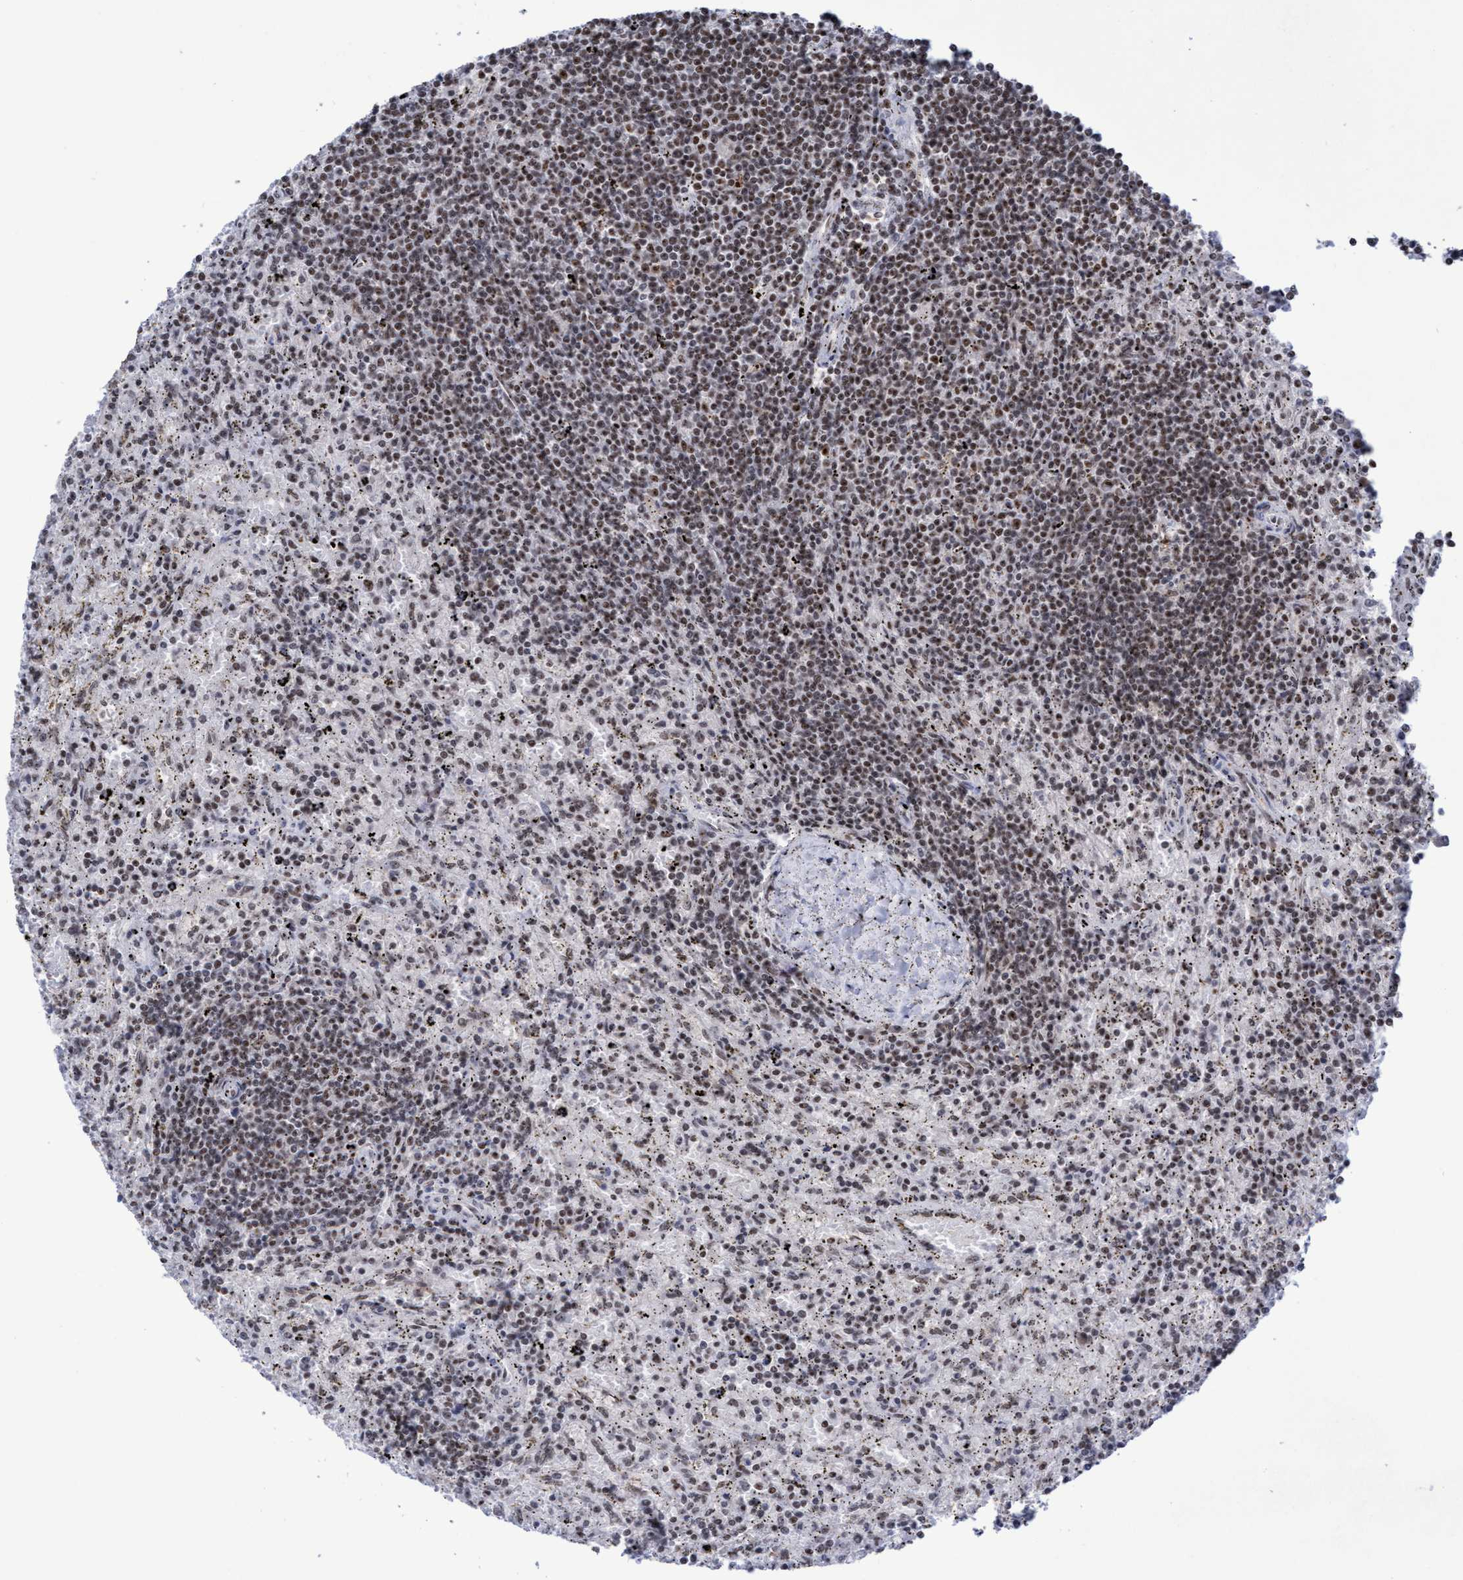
{"staining": {"intensity": "moderate", "quantity": ">75%", "location": "nuclear"}, "tissue": "lymphoma", "cell_type": "Tumor cells", "image_type": "cancer", "snomed": [{"axis": "morphology", "description": "Malignant lymphoma, non-Hodgkin's type, Low grade"}, {"axis": "topography", "description": "Spleen"}], "caption": "Malignant lymphoma, non-Hodgkin's type (low-grade) was stained to show a protein in brown. There is medium levels of moderate nuclear positivity in approximately >75% of tumor cells. The staining was performed using DAB (3,3'-diaminobenzidine) to visualize the protein expression in brown, while the nuclei were stained in blue with hematoxylin (Magnification: 20x).", "gene": "EFCAB10", "patient": {"sex": "male", "age": 76}}